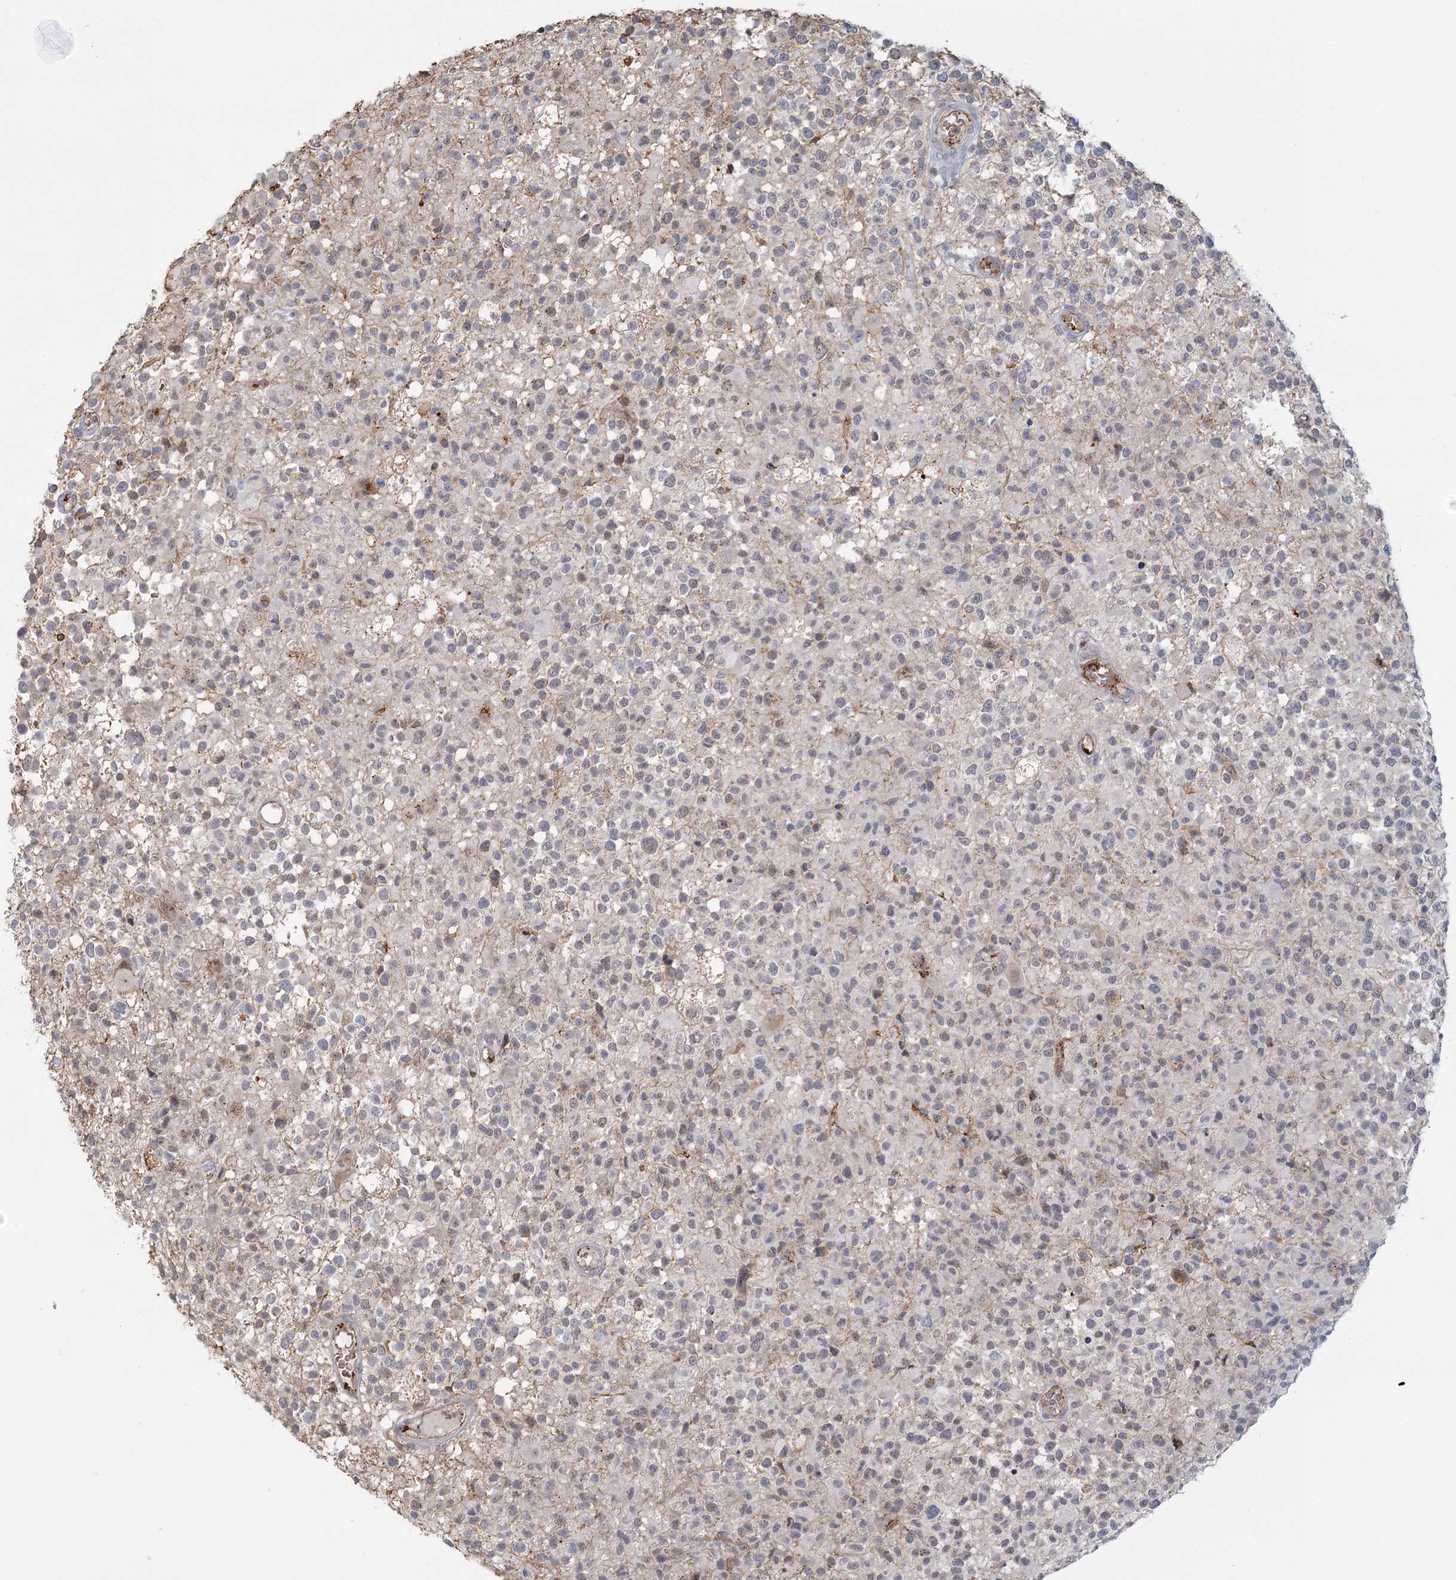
{"staining": {"intensity": "negative", "quantity": "none", "location": "none"}, "tissue": "glioma", "cell_type": "Tumor cells", "image_type": "cancer", "snomed": [{"axis": "morphology", "description": "Glioma, malignant, High grade"}, {"axis": "morphology", "description": "Glioblastoma, NOS"}, {"axis": "topography", "description": "Brain"}], "caption": "DAB immunohistochemical staining of glioblastoma exhibits no significant staining in tumor cells.", "gene": "KBTBD4", "patient": {"sex": "male", "age": 60}}